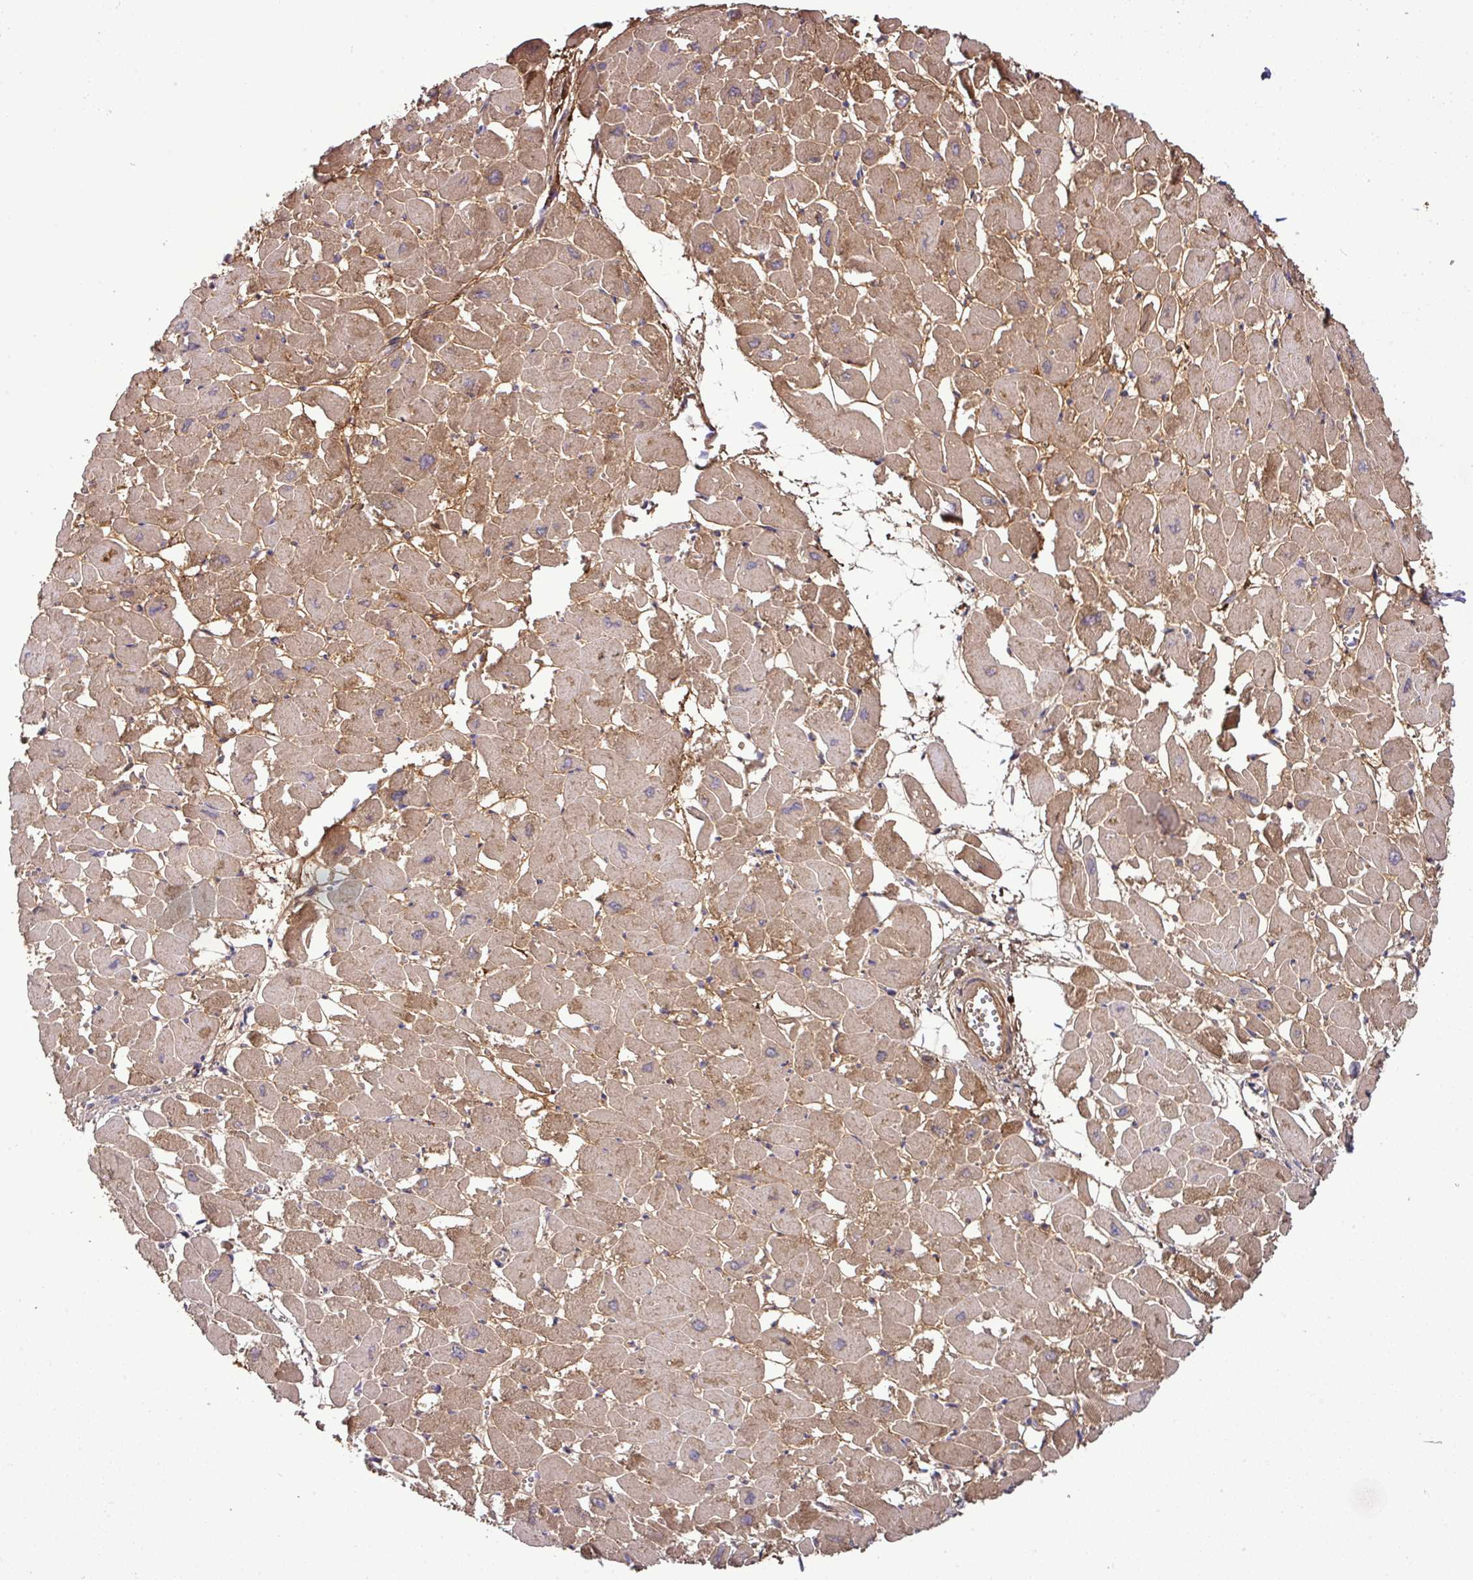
{"staining": {"intensity": "strong", "quantity": "25%-75%", "location": "cytoplasmic/membranous"}, "tissue": "heart muscle", "cell_type": "Cardiomyocytes", "image_type": "normal", "snomed": [{"axis": "morphology", "description": "Normal tissue, NOS"}, {"axis": "topography", "description": "Heart"}], "caption": "Human heart muscle stained for a protein (brown) demonstrates strong cytoplasmic/membranous positive staining in about 25%-75% of cardiomyocytes.", "gene": "TMEM107", "patient": {"sex": "male", "age": 54}}